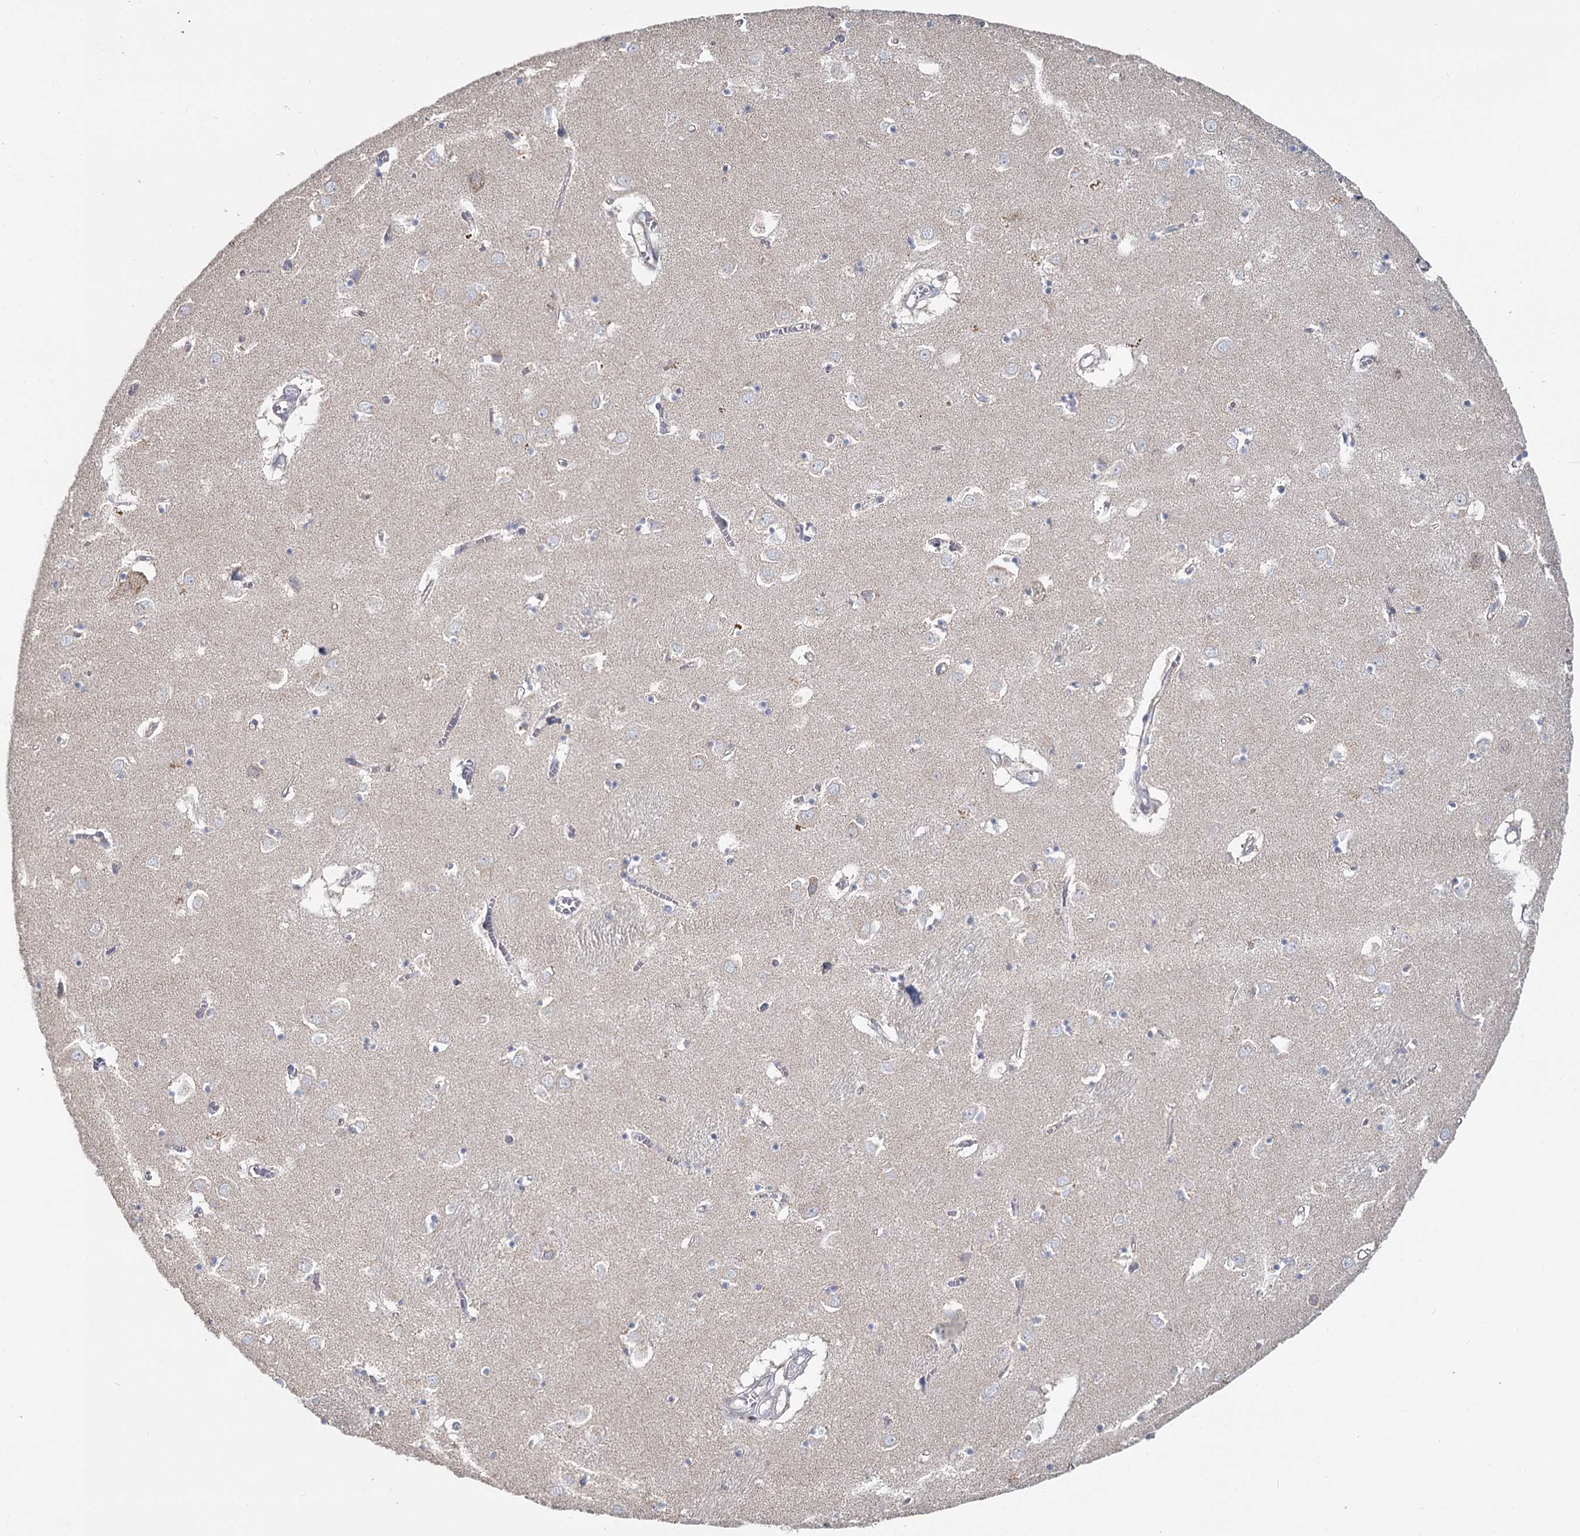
{"staining": {"intensity": "negative", "quantity": "none", "location": "none"}, "tissue": "caudate", "cell_type": "Glial cells", "image_type": "normal", "snomed": [{"axis": "morphology", "description": "Normal tissue, NOS"}, {"axis": "topography", "description": "Lateral ventricle wall"}], "caption": "A high-resolution image shows immunohistochemistry staining of unremarkable caudate, which displays no significant staining in glial cells.", "gene": "ACOX2", "patient": {"sex": "male", "age": 70}}